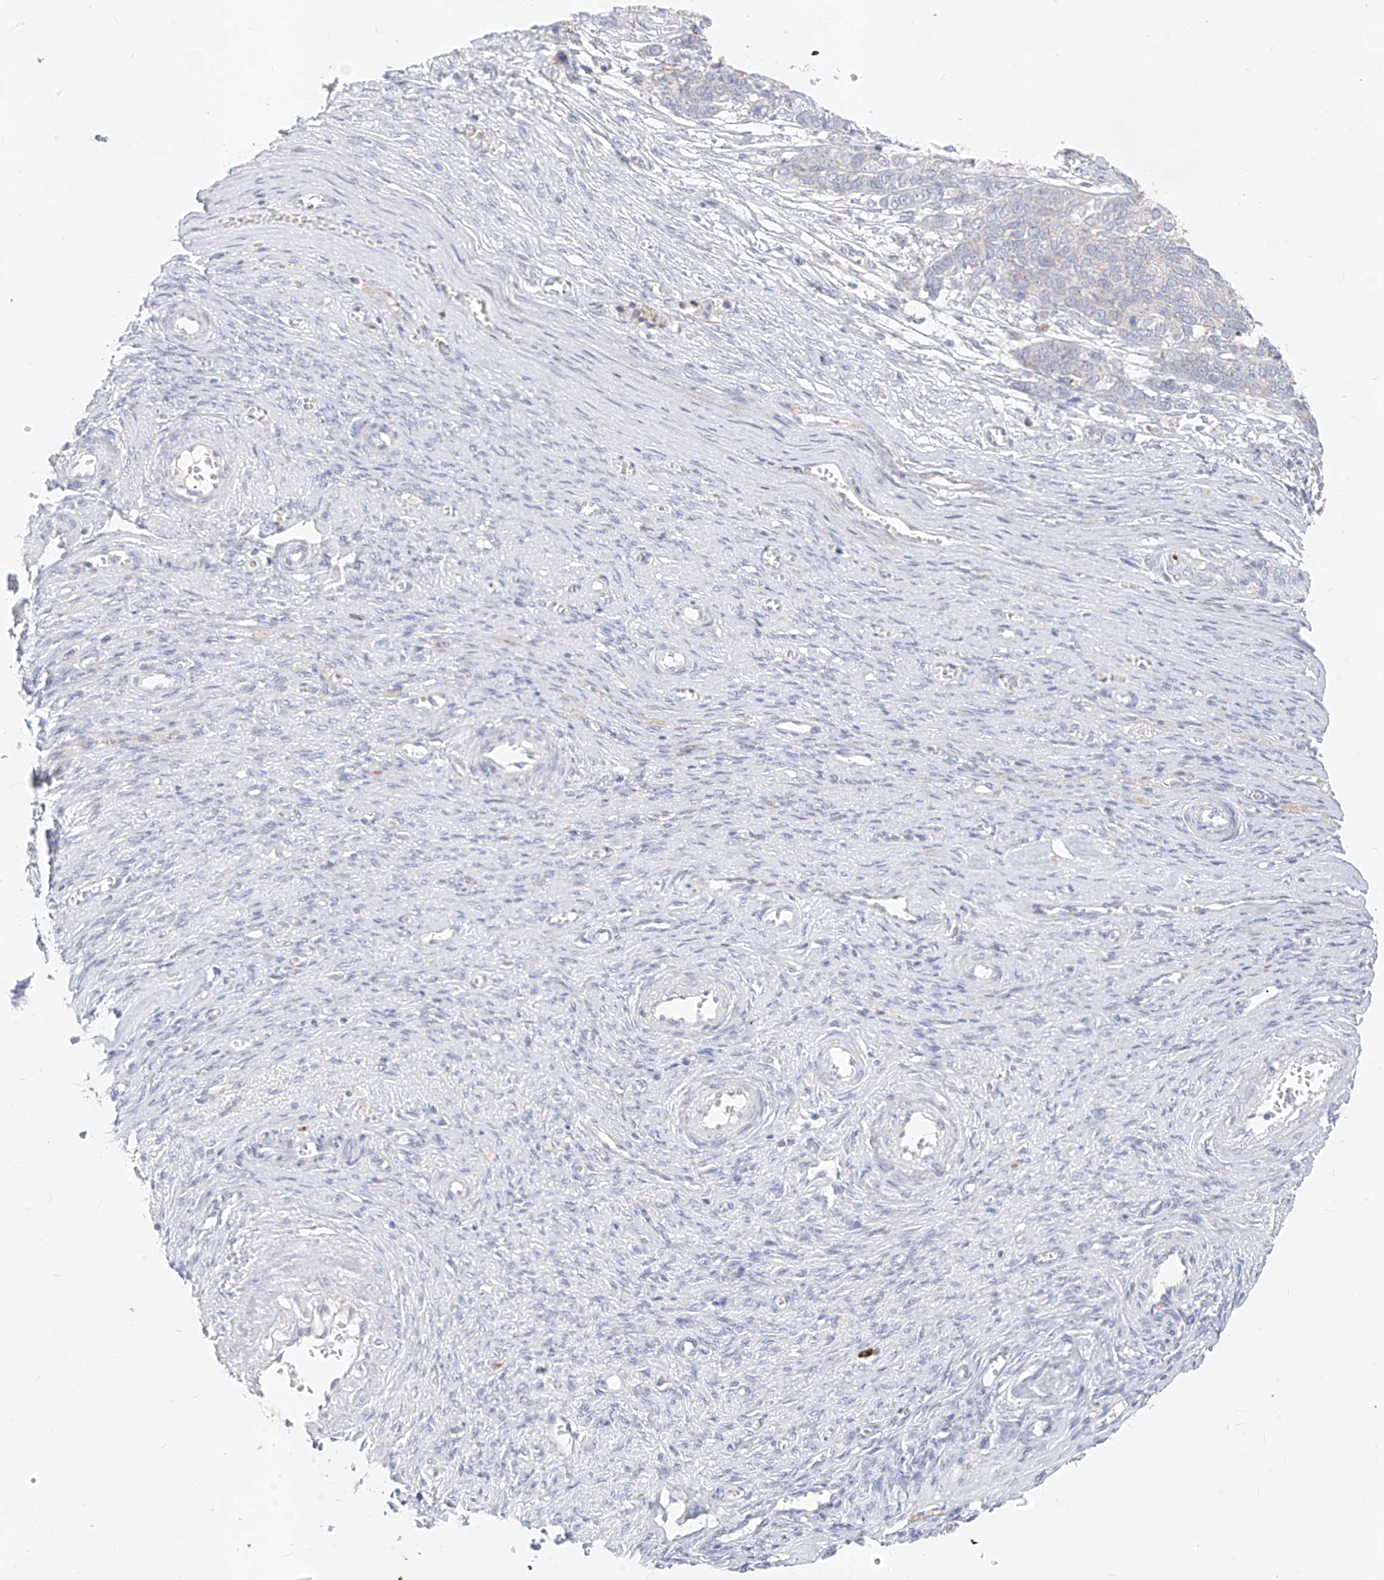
{"staining": {"intensity": "negative", "quantity": "none", "location": "none"}, "tissue": "ovarian cancer", "cell_type": "Tumor cells", "image_type": "cancer", "snomed": [{"axis": "morphology", "description": "Cystadenocarcinoma, serous, NOS"}, {"axis": "topography", "description": "Ovary"}], "caption": "Immunohistochemistry (IHC) histopathology image of human serous cystadenocarcinoma (ovarian) stained for a protein (brown), which exhibits no expression in tumor cells.", "gene": "ZNF404", "patient": {"sex": "female", "age": 44}}